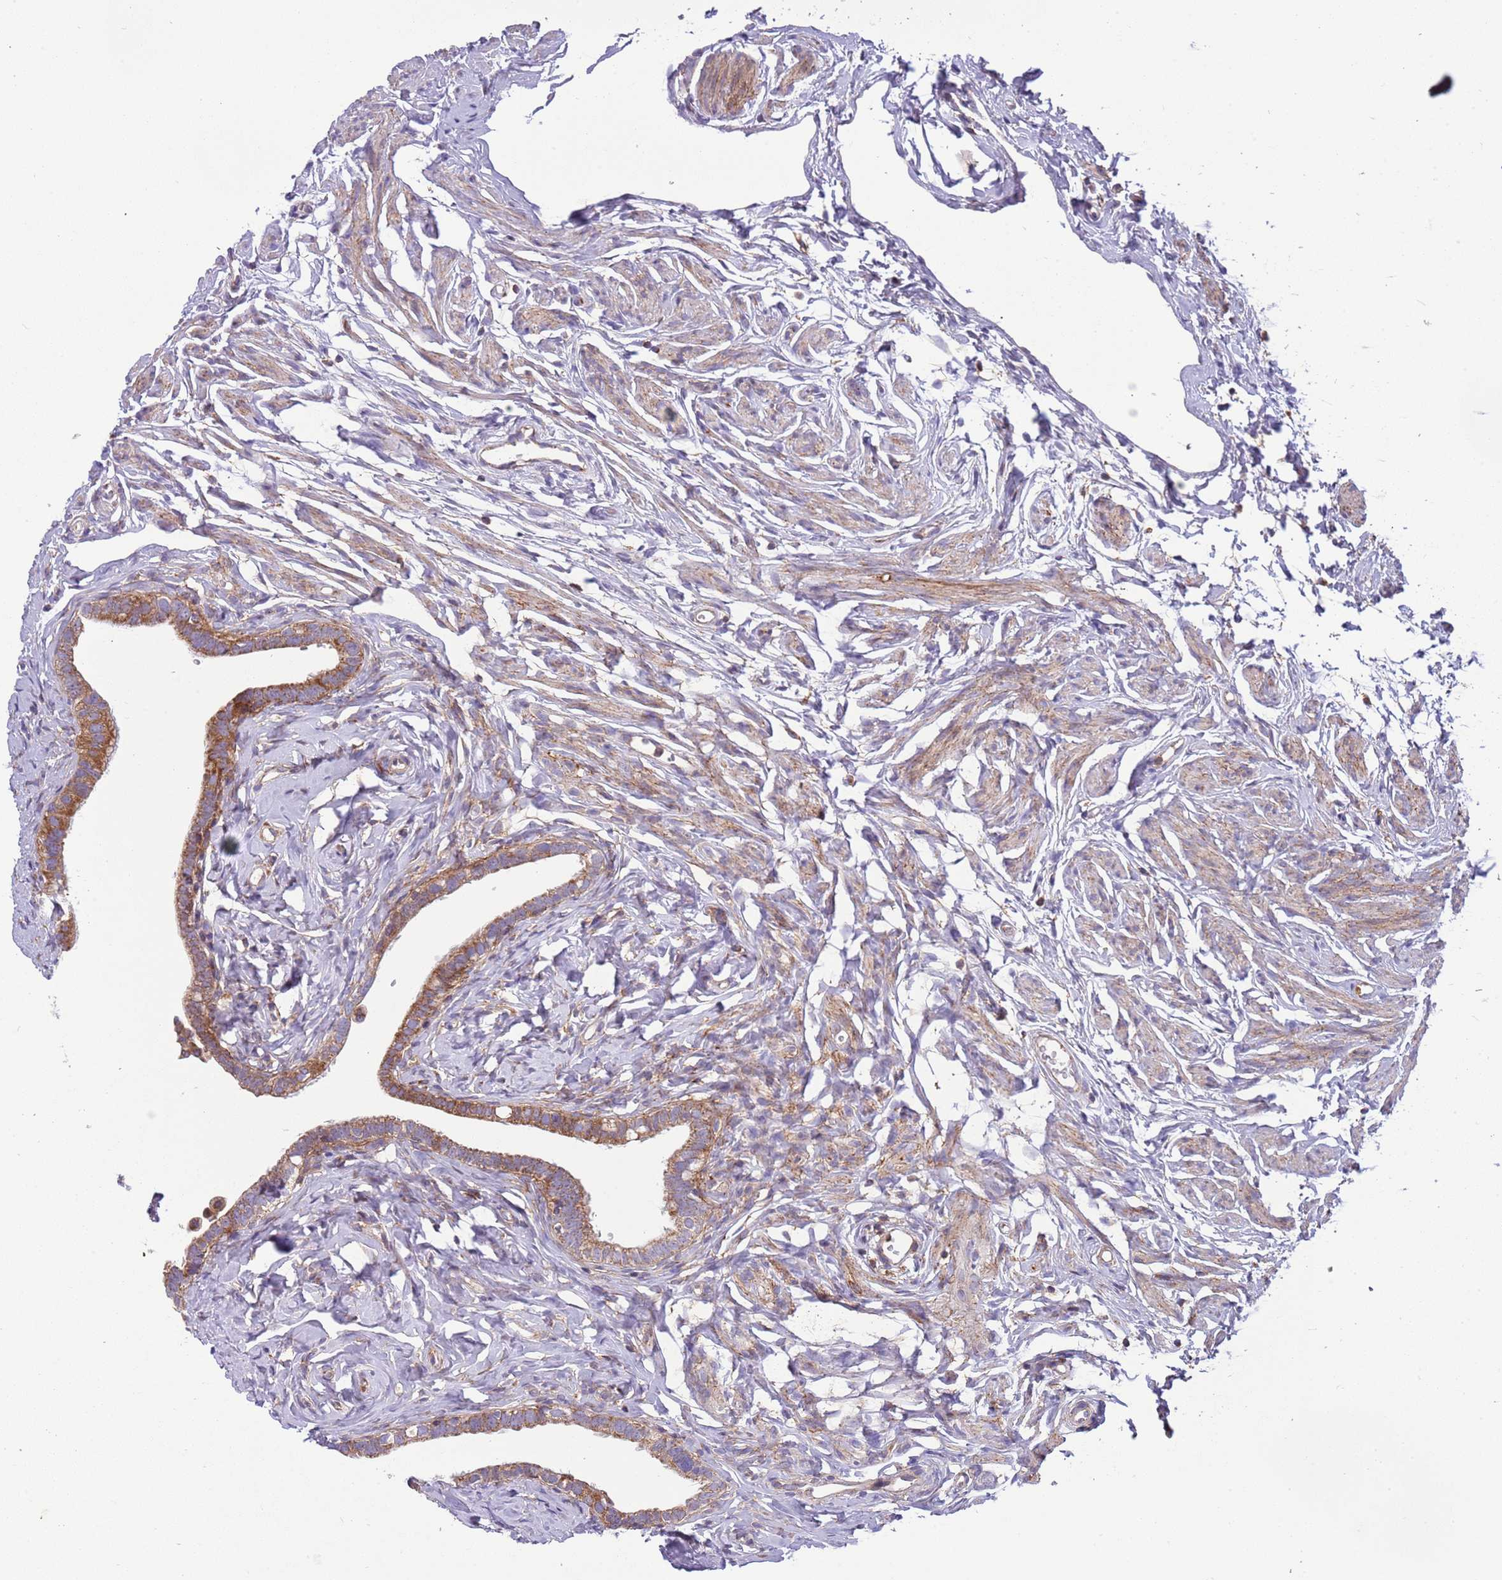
{"staining": {"intensity": "moderate", "quantity": ">75%", "location": "cytoplasmic/membranous"}, "tissue": "fallopian tube", "cell_type": "Glandular cells", "image_type": "normal", "snomed": [{"axis": "morphology", "description": "Normal tissue, NOS"}, {"axis": "topography", "description": "Fallopian tube"}], "caption": "High-magnification brightfield microscopy of unremarkable fallopian tube stained with DAB (brown) and counterstained with hematoxylin (blue). glandular cells exhibit moderate cytoplasmic/membranous staining is appreciated in approximately>75% of cells. The protein is stained brown, and the nuclei are stained in blue (DAB IHC with brightfield microscopy, high magnification).", "gene": "IRS4", "patient": {"sex": "female", "age": 66}}